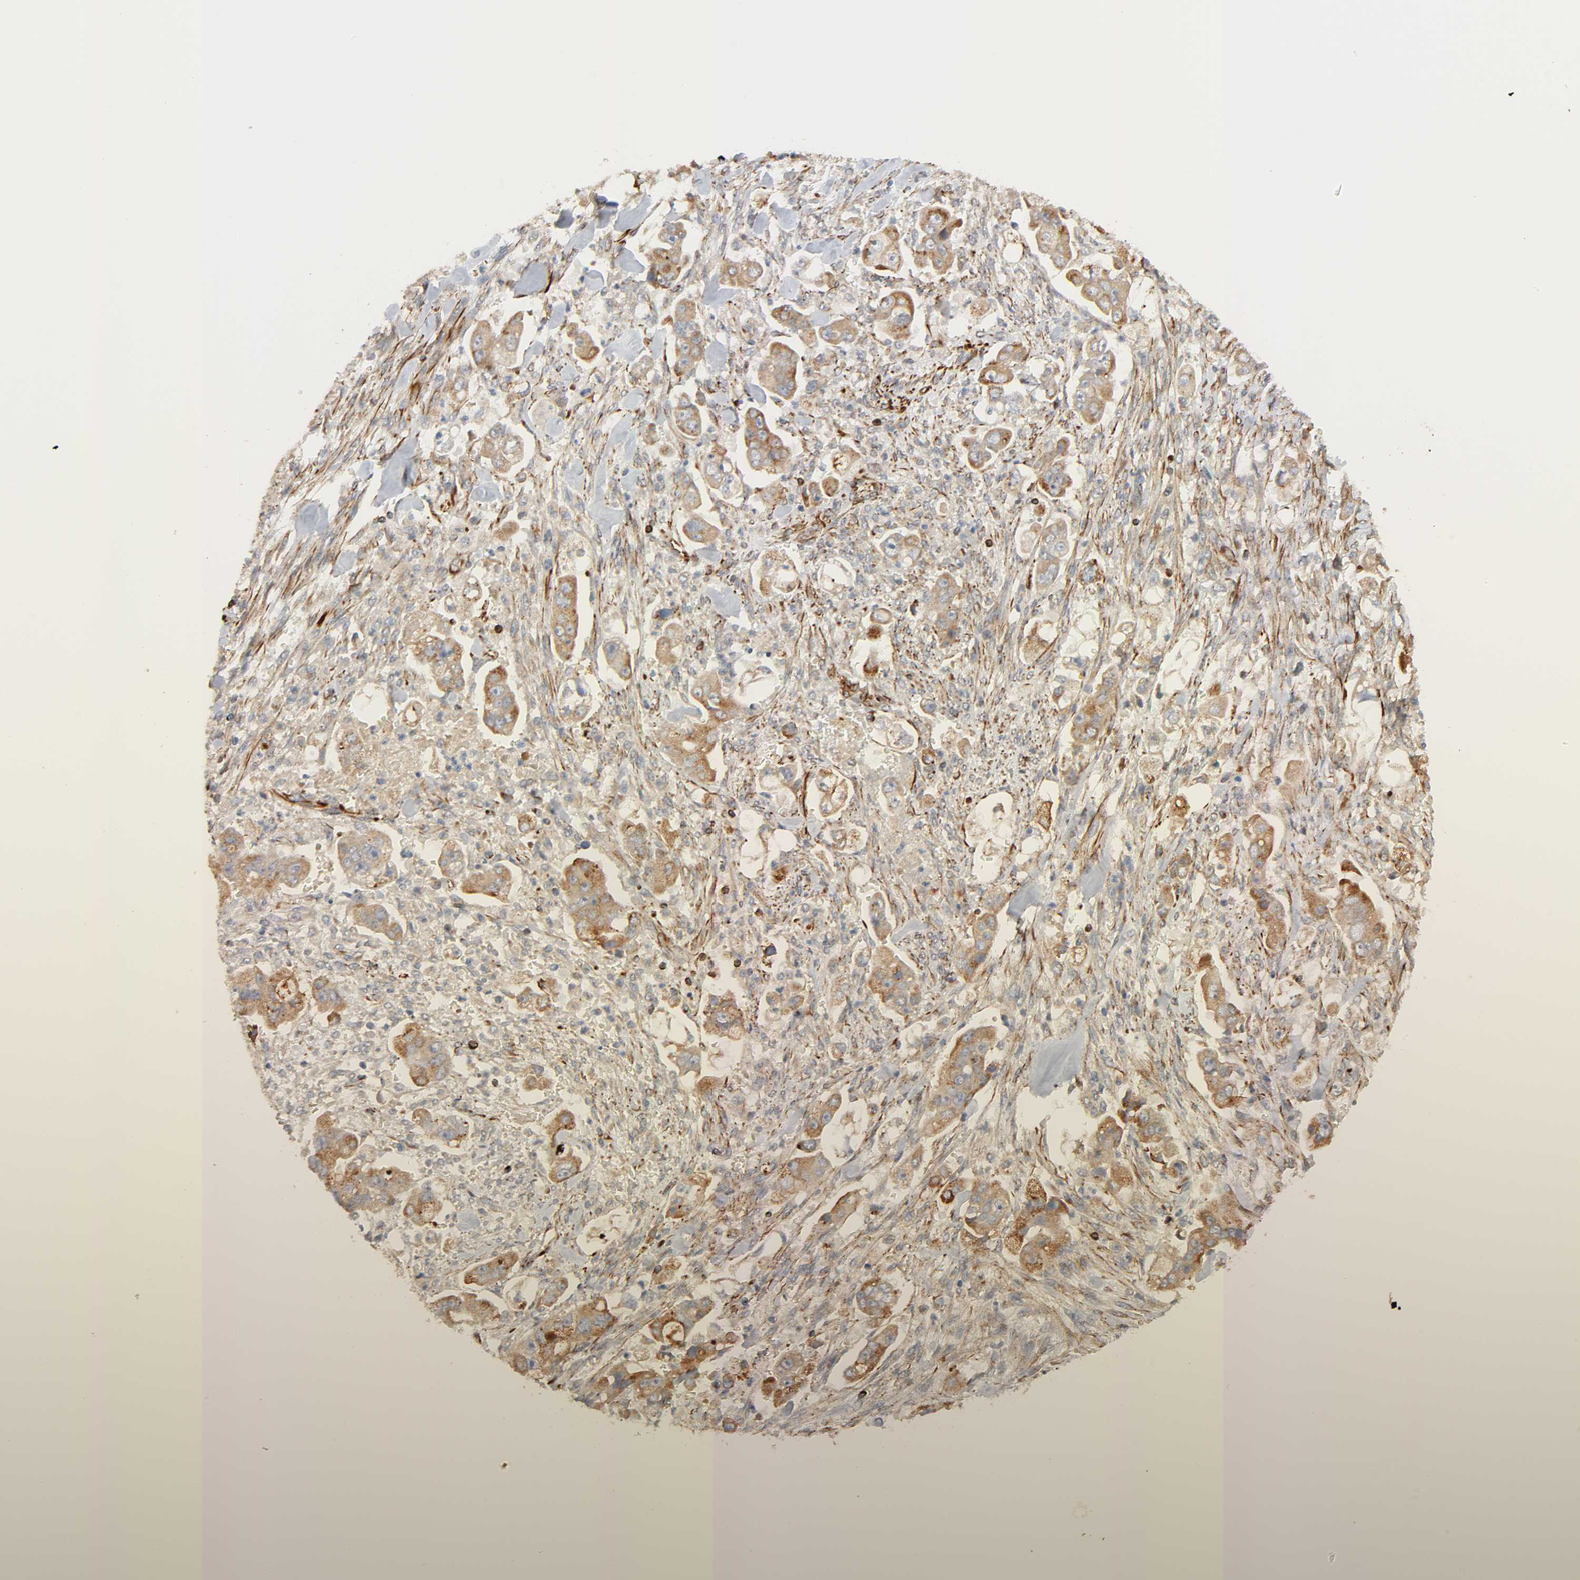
{"staining": {"intensity": "moderate", "quantity": ">75%", "location": "cytoplasmic/membranous"}, "tissue": "stomach cancer", "cell_type": "Tumor cells", "image_type": "cancer", "snomed": [{"axis": "morphology", "description": "Adenocarcinoma, NOS"}, {"axis": "topography", "description": "Stomach"}], "caption": "Moderate cytoplasmic/membranous staining is appreciated in approximately >75% of tumor cells in stomach cancer.", "gene": "REEP6", "patient": {"sex": "male", "age": 62}}